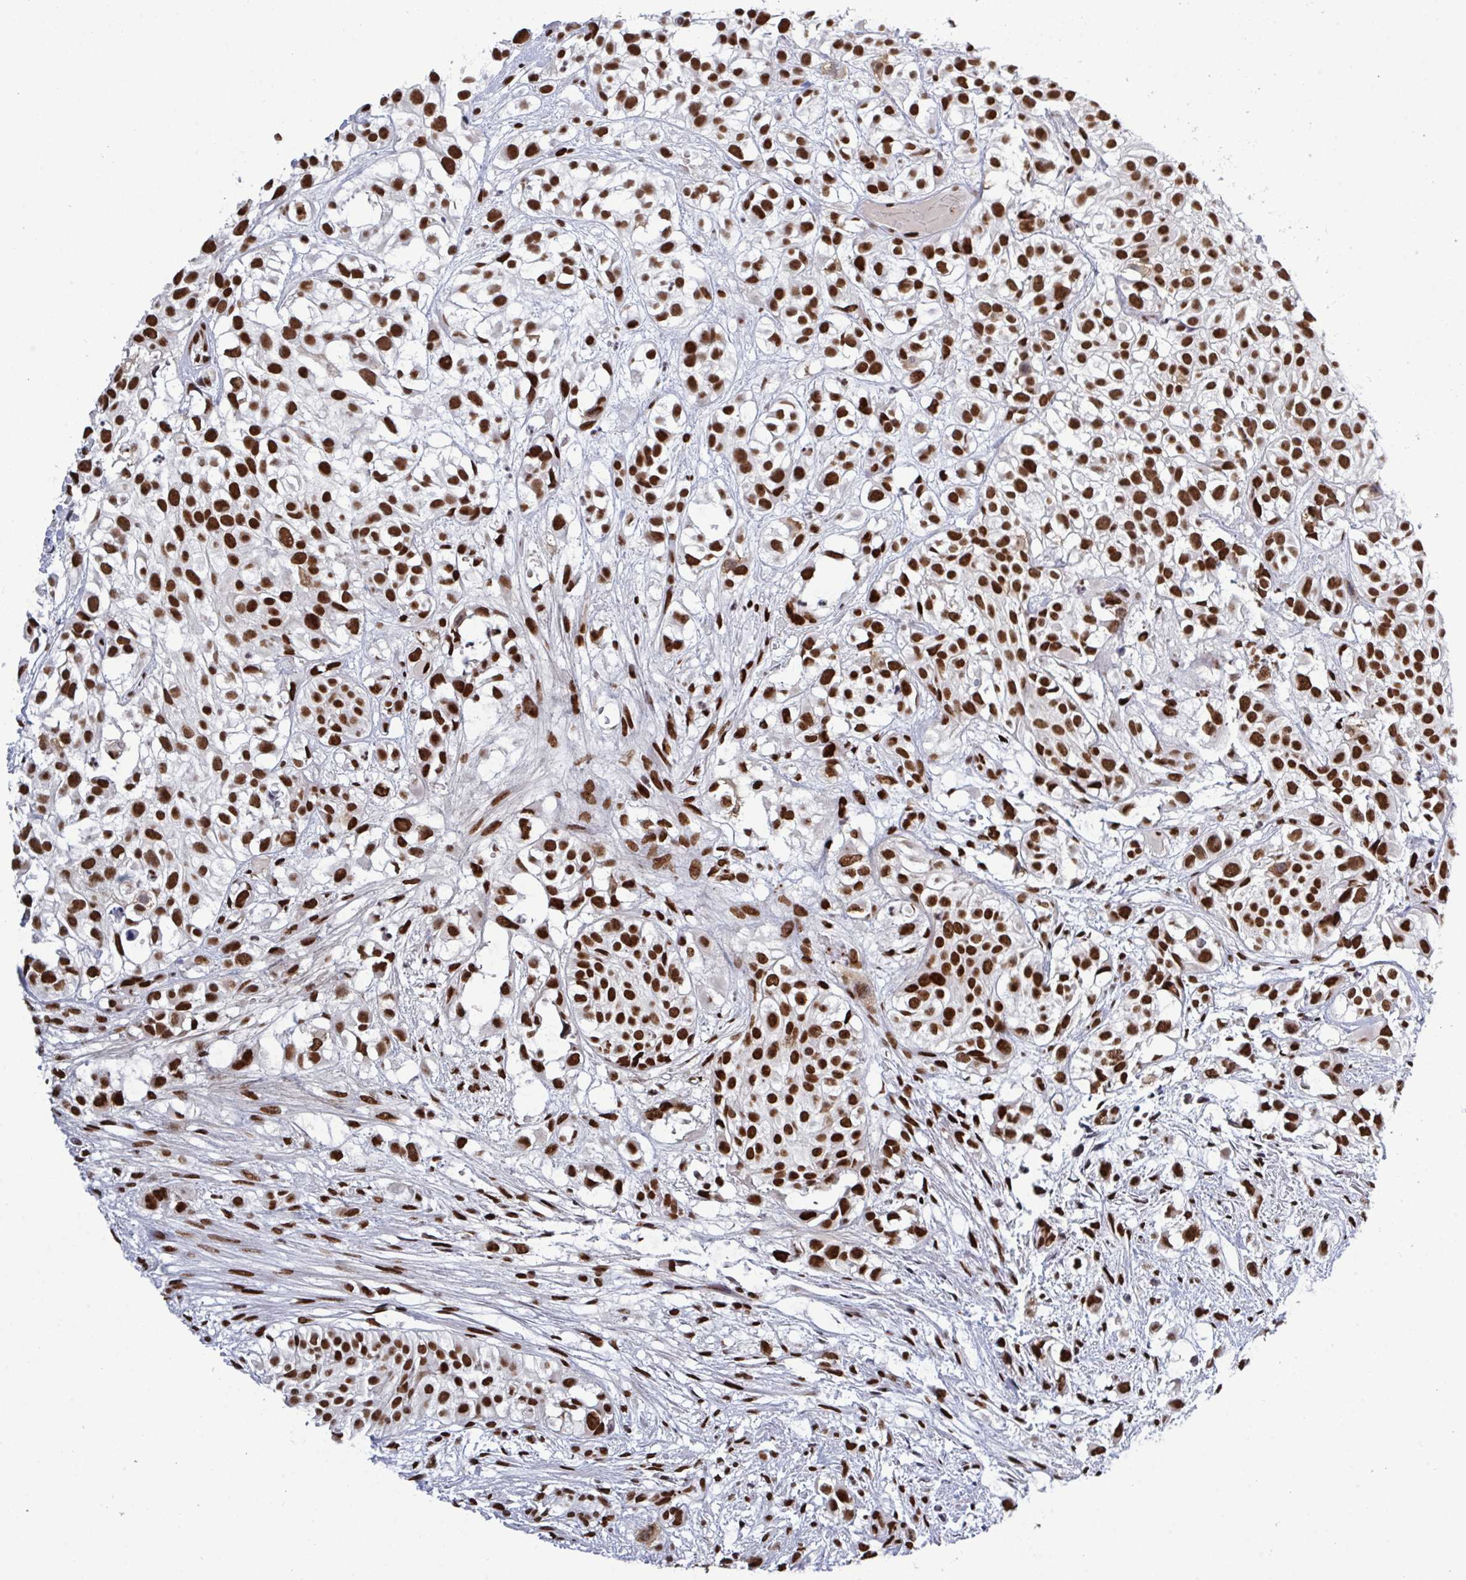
{"staining": {"intensity": "strong", "quantity": ">75%", "location": "nuclear"}, "tissue": "urothelial cancer", "cell_type": "Tumor cells", "image_type": "cancer", "snomed": [{"axis": "morphology", "description": "Urothelial carcinoma, High grade"}, {"axis": "topography", "description": "Urinary bladder"}], "caption": "A photomicrograph showing strong nuclear staining in approximately >75% of tumor cells in urothelial cancer, as visualized by brown immunohistochemical staining.", "gene": "ZNF607", "patient": {"sex": "male", "age": 56}}